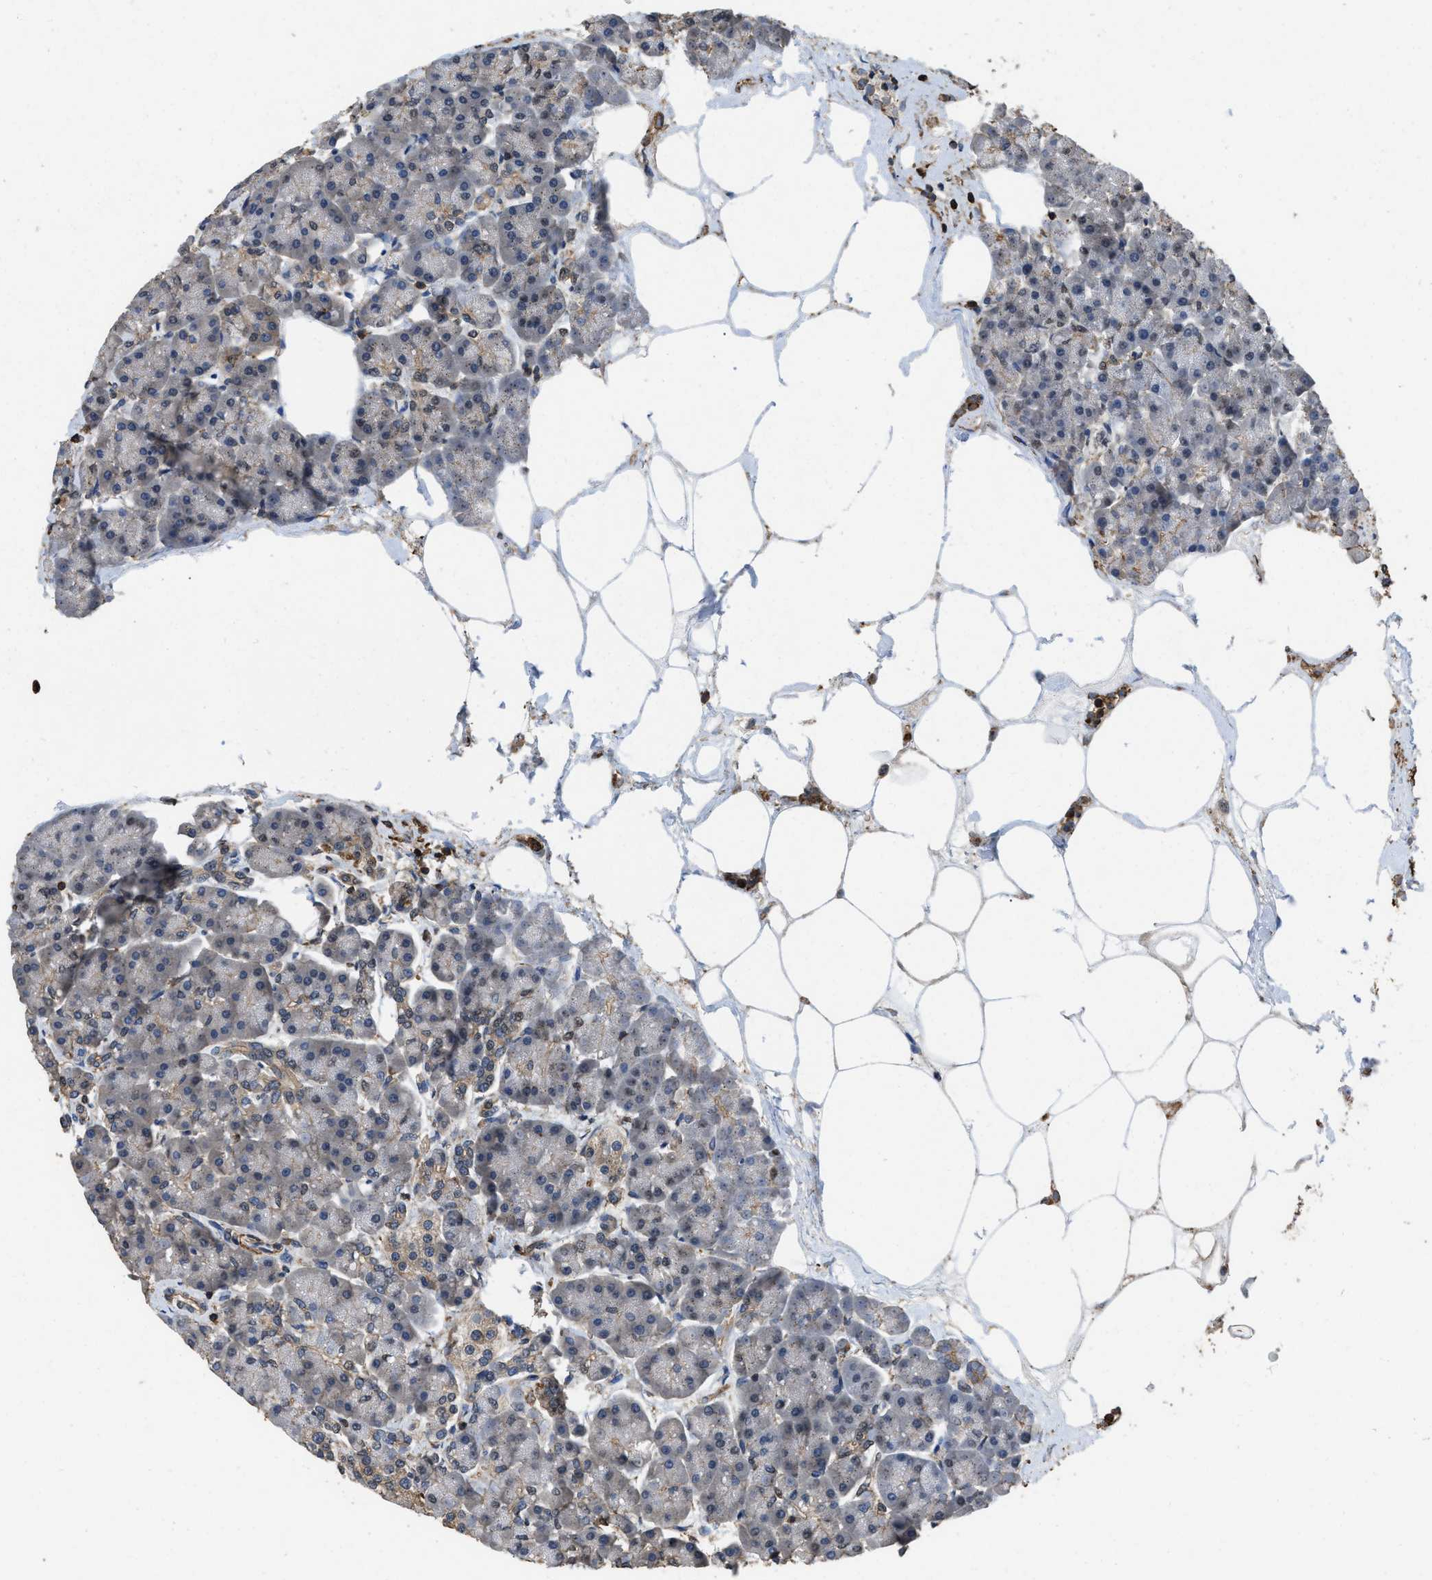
{"staining": {"intensity": "weak", "quantity": "25%-75%", "location": "cytoplasmic/membranous"}, "tissue": "pancreas", "cell_type": "Exocrine glandular cells", "image_type": "normal", "snomed": [{"axis": "morphology", "description": "Normal tissue, NOS"}, {"axis": "topography", "description": "Pancreas"}], "caption": "Exocrine glandular cells display low levels of weak cytoplasmic/membranous positivity in about 25%-75% of cells in normal human pancreas. (DAB IHC, brown staining for protein, blue staining for nuclei).", "gene": "LINGO2", "patient": {"sex": "female", "age": 70}}